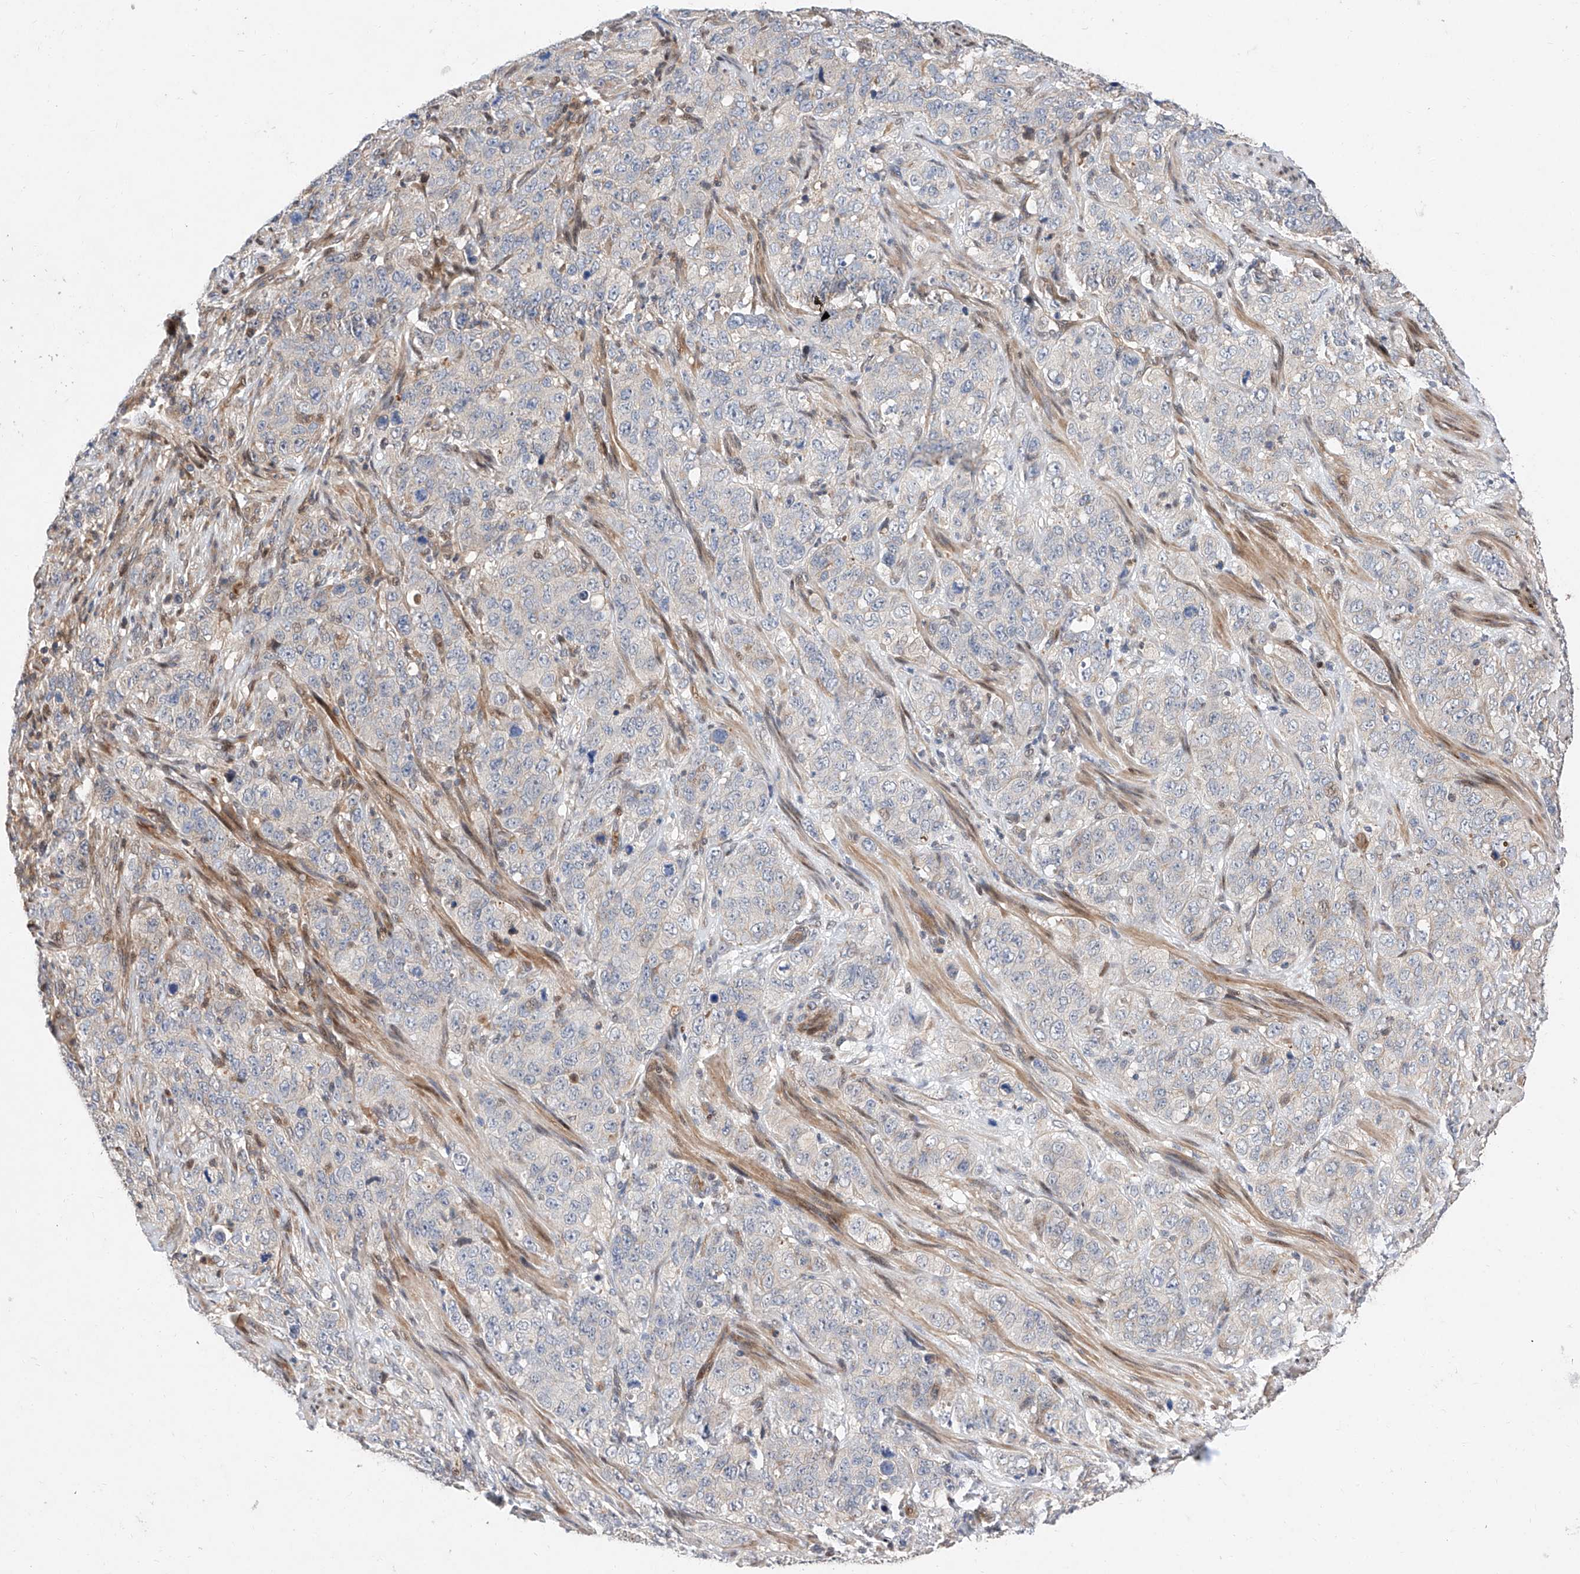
{"staining": {"intensity": "weak", "quantity": "<25%", "location": "cytoplasmic/membranous"}, "tissue": "stomach cancer", "cell_type": "Tumor cells", "image_type": "cancer", "snomed": [{"axis": "morphology", "description": "Adenocarcinoma, NOS"}, {"axis": "topography", "description": "Stomach"}], "caption": "This is an immunohistochemistry (IHC) micrograph of stomach adenocarcinoma. There is no expression in tumor cells.", "gene": "FUCA2", "patient": {"sex": "male", "age": 48}}